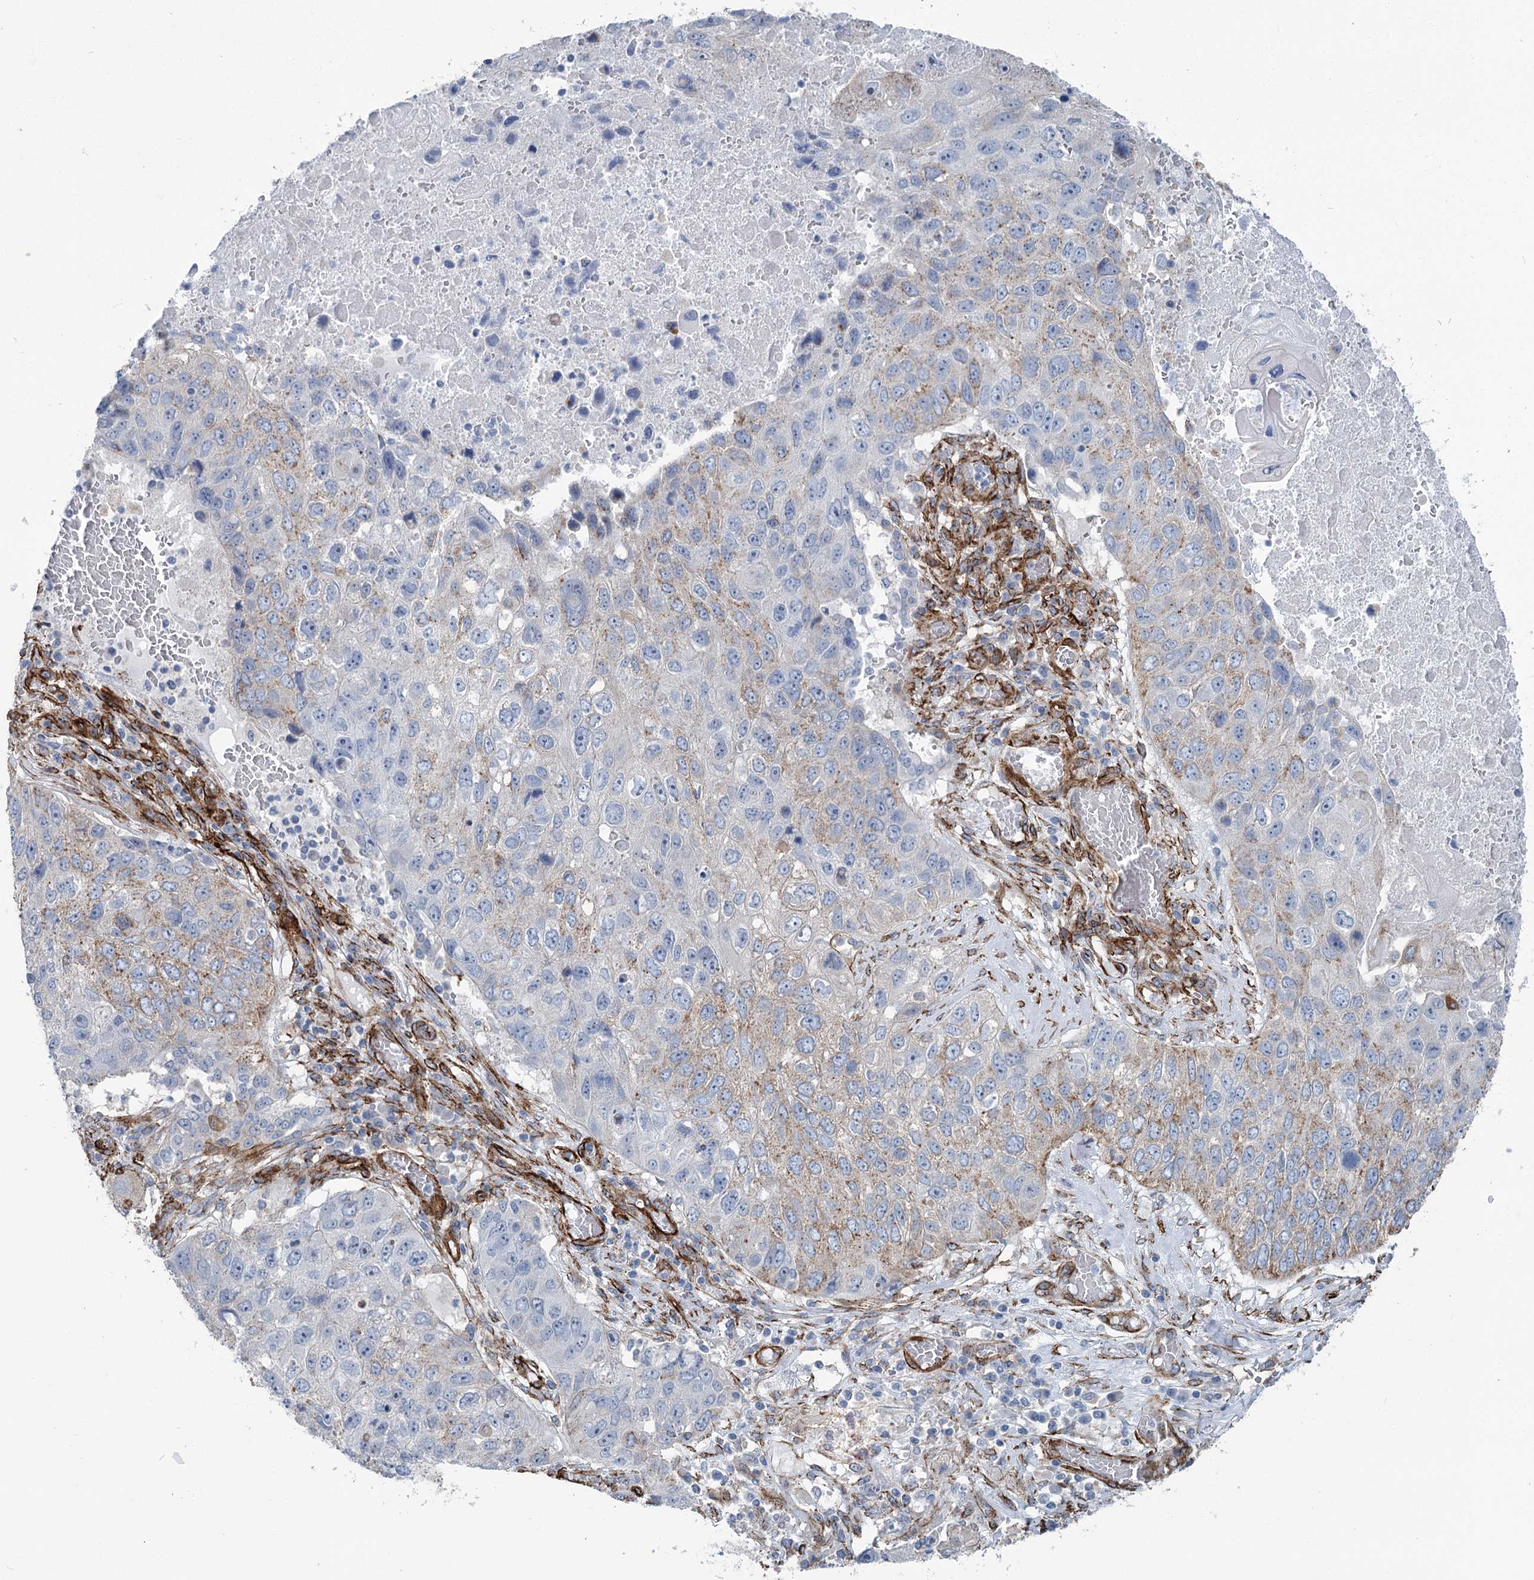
{"staining": {"intensity": "weak", "quantity": "<25%", "location": "cytoplasmic/membranous"}, "tissue": "lung cancer", "cell_type": "Tumor cells", "image_type": "cancer", "snomed": [{"axis": "morphology", "description": "Squamous cell carcinoma, NOS"}, {"axis": "topography", "description": "Lung"}], "caption": "This image is of lung squamous cell carcinoma stained with IHC to label a protein in brown with the nuclei are counter-stained blue. There is no expression in tumor cells. (DAB (3,3'-diaminobenzidine) IHC visualized using brightfield microscopy, high magnification).", "gene": "IQSEC1", "patient": {"sex": "male", "age": 61}}